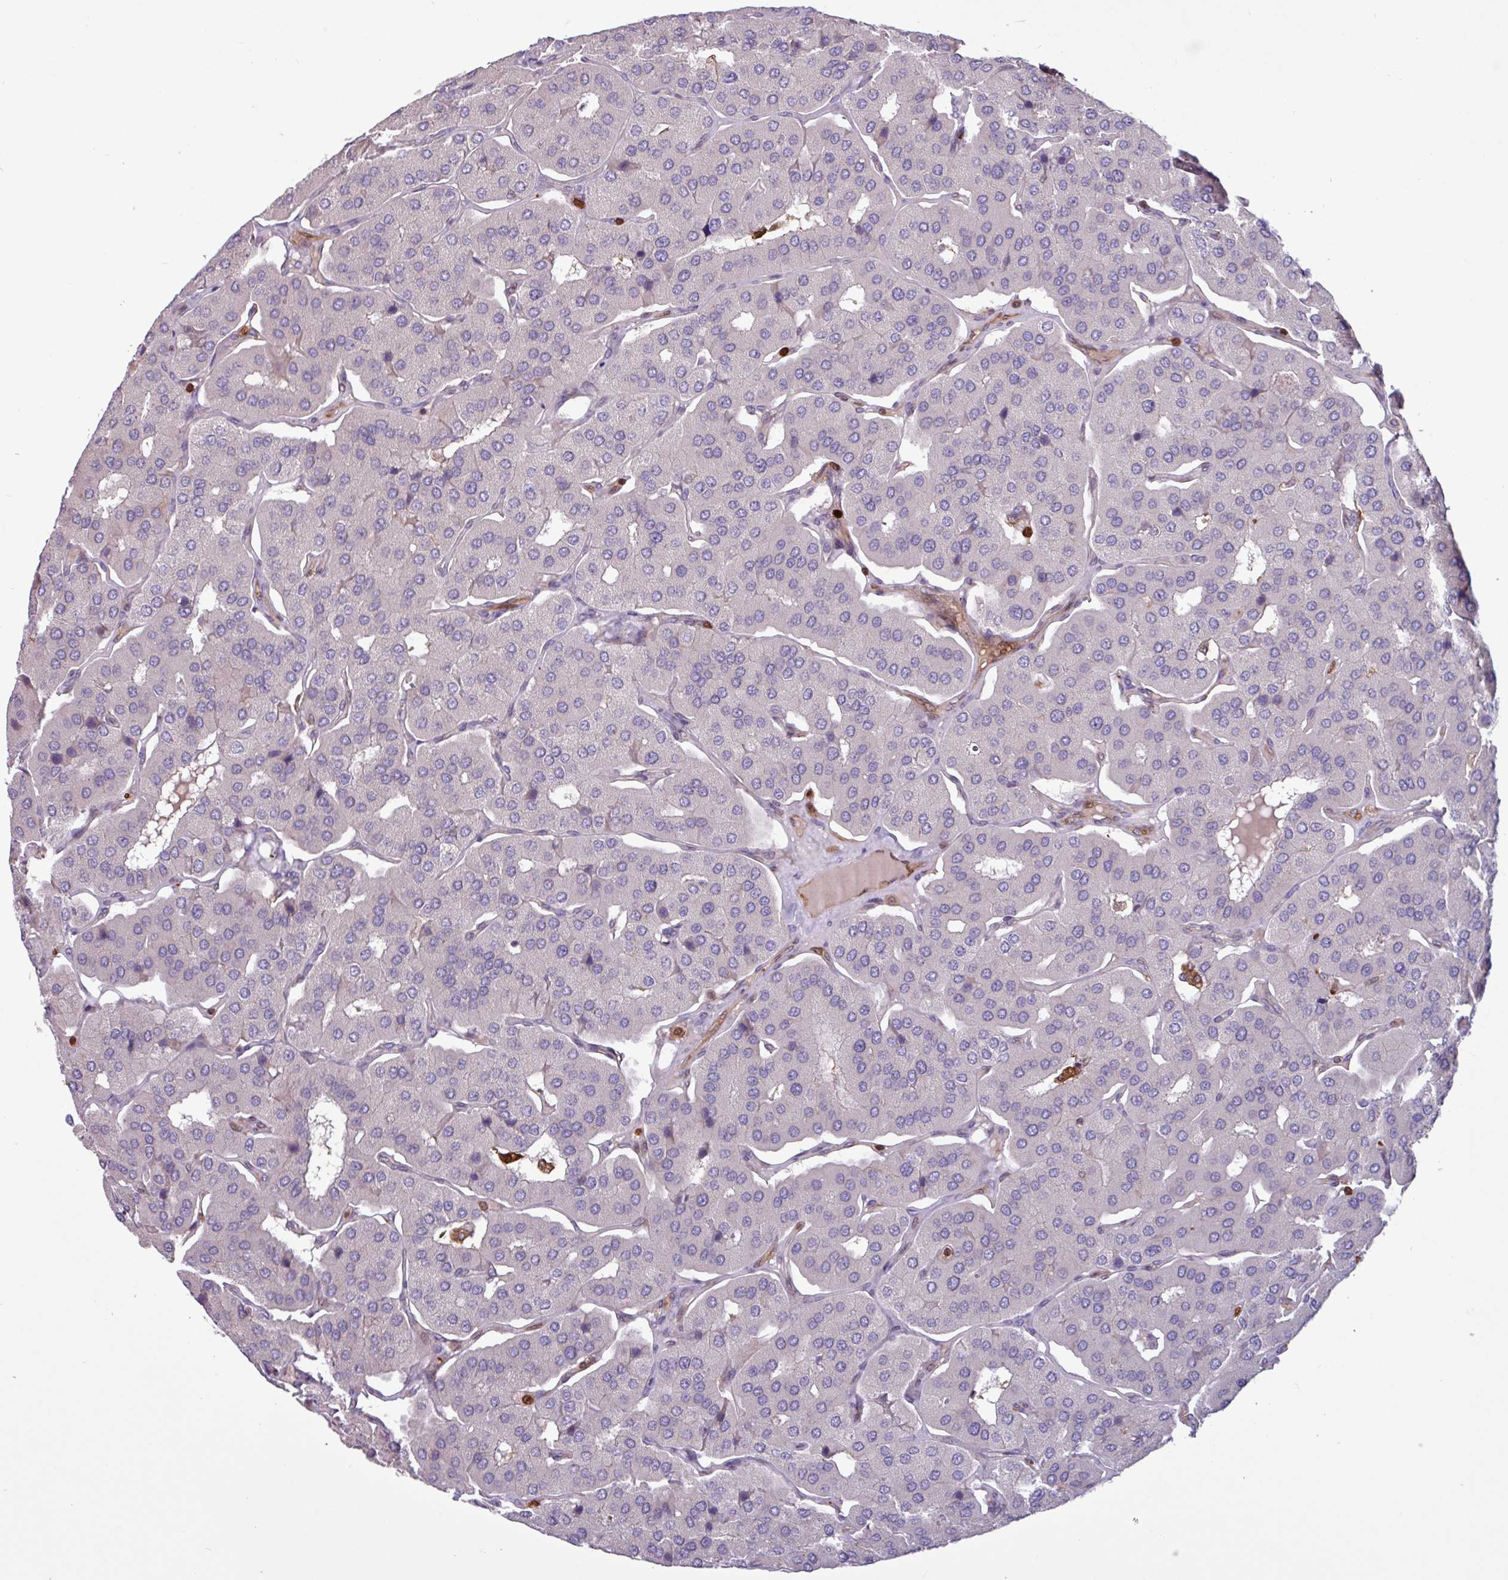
{"staining": {"intensity": "negative", "quantity": "none", "location": "none"}, "tissue": "parathyroid gland", "cell_type": "Glandular cells", "image_type": "normal", "snomed": [{"axis": "morphology", "description": "Normal tissue, NOS"}, {"axis": "morphology", "description": "Adenoma, NOS"}, {"axis": "topography", "description": "Parathyroid gland"}], "caption": "Micrograph shows no significant protein expression in glandular cells of normal parathyroid gland.", "gene": "SEC61G", "patient": {"sex": "female", "age": 86}}